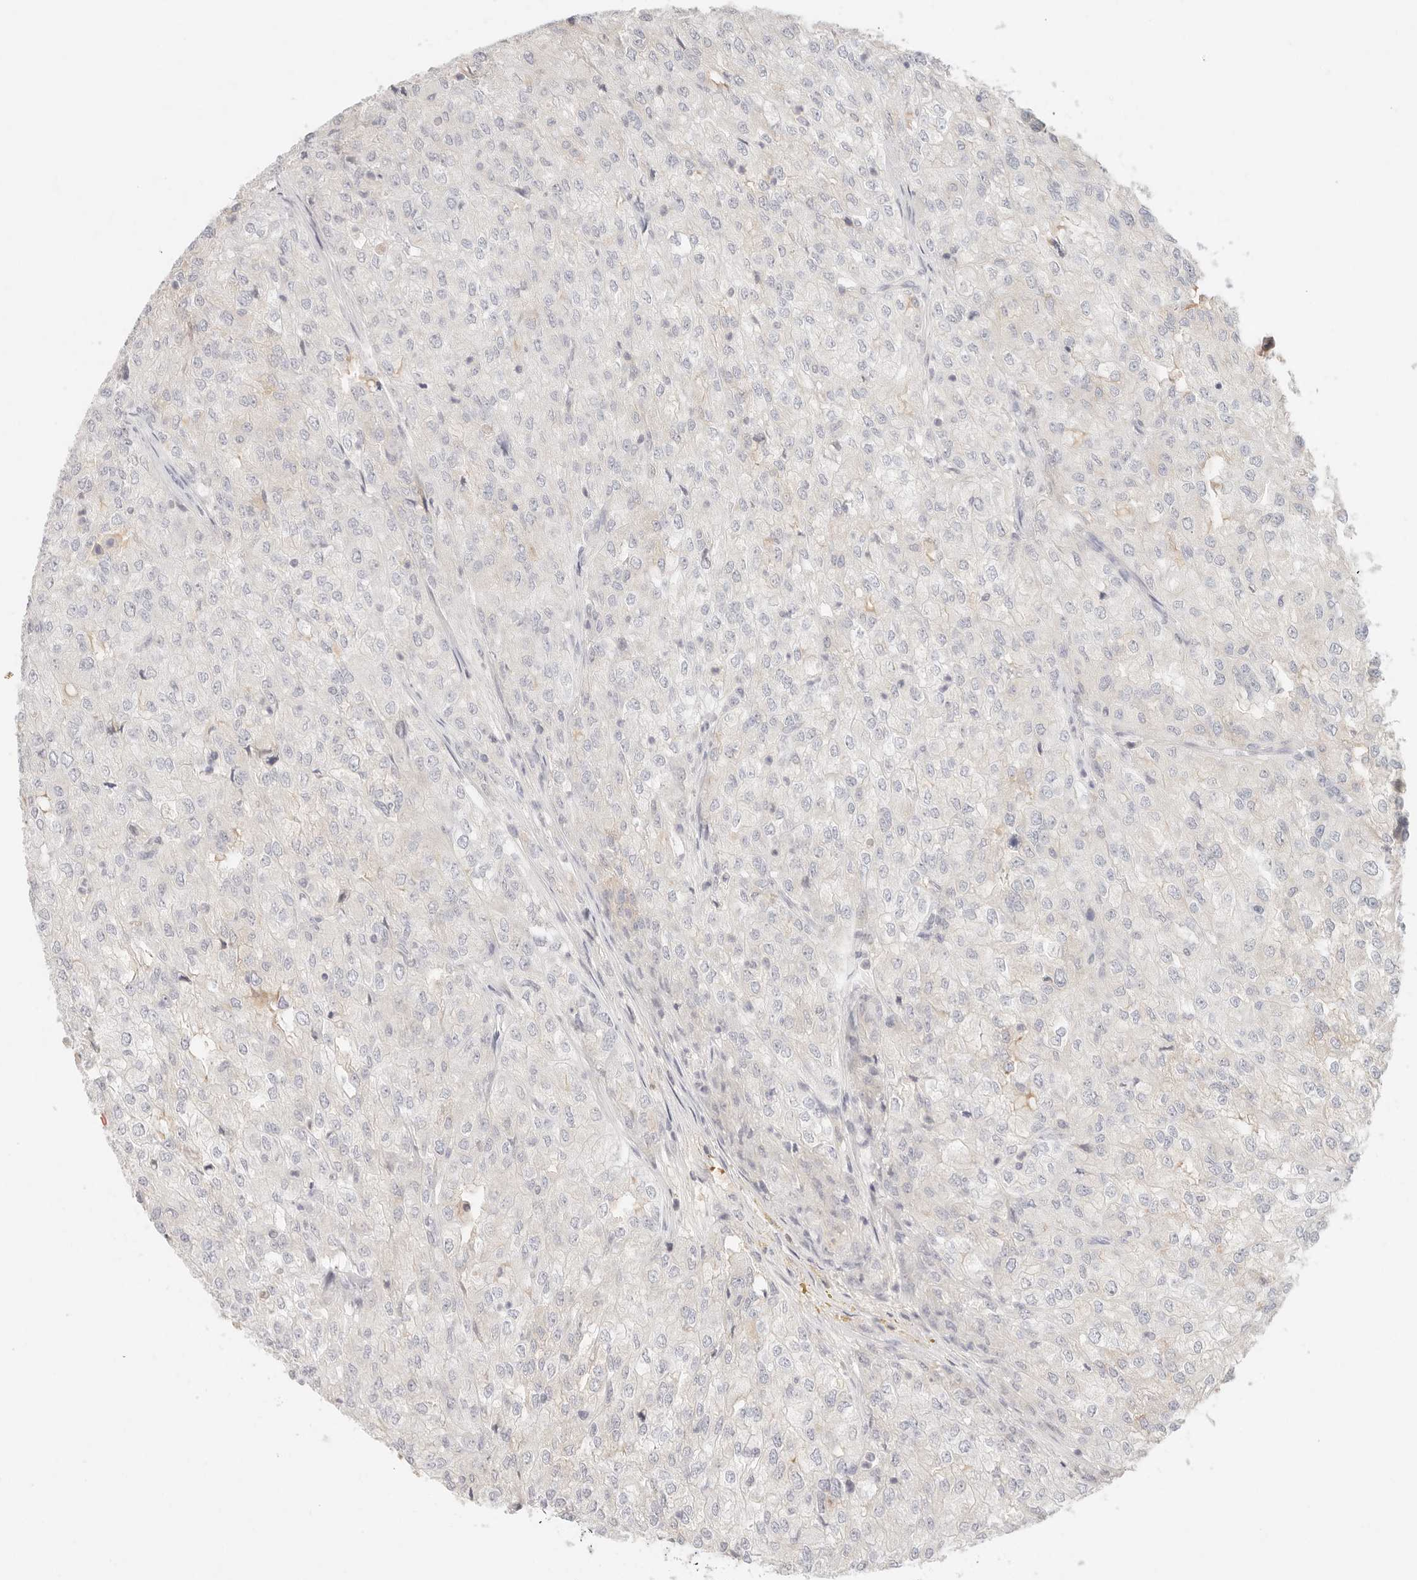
{"staining": {"intensity": "negative", "quantity": "none", "location": "none"}, "tissue": "renal cancer", "cell_type": "Tumor cells", "image_type": "cancer", "snomed": [{"axis": "morphology", "description": "Adenocarcinoma, NOS"}, {"axis": "topography", "description": "Kidney"}], "caption": "Renal adenocarcinoma was stained to show a protein in brown. There is no significant positivity in tumor cells.", "gene": "SPHK1", "patient": {"sex": "female", "age": 54}}